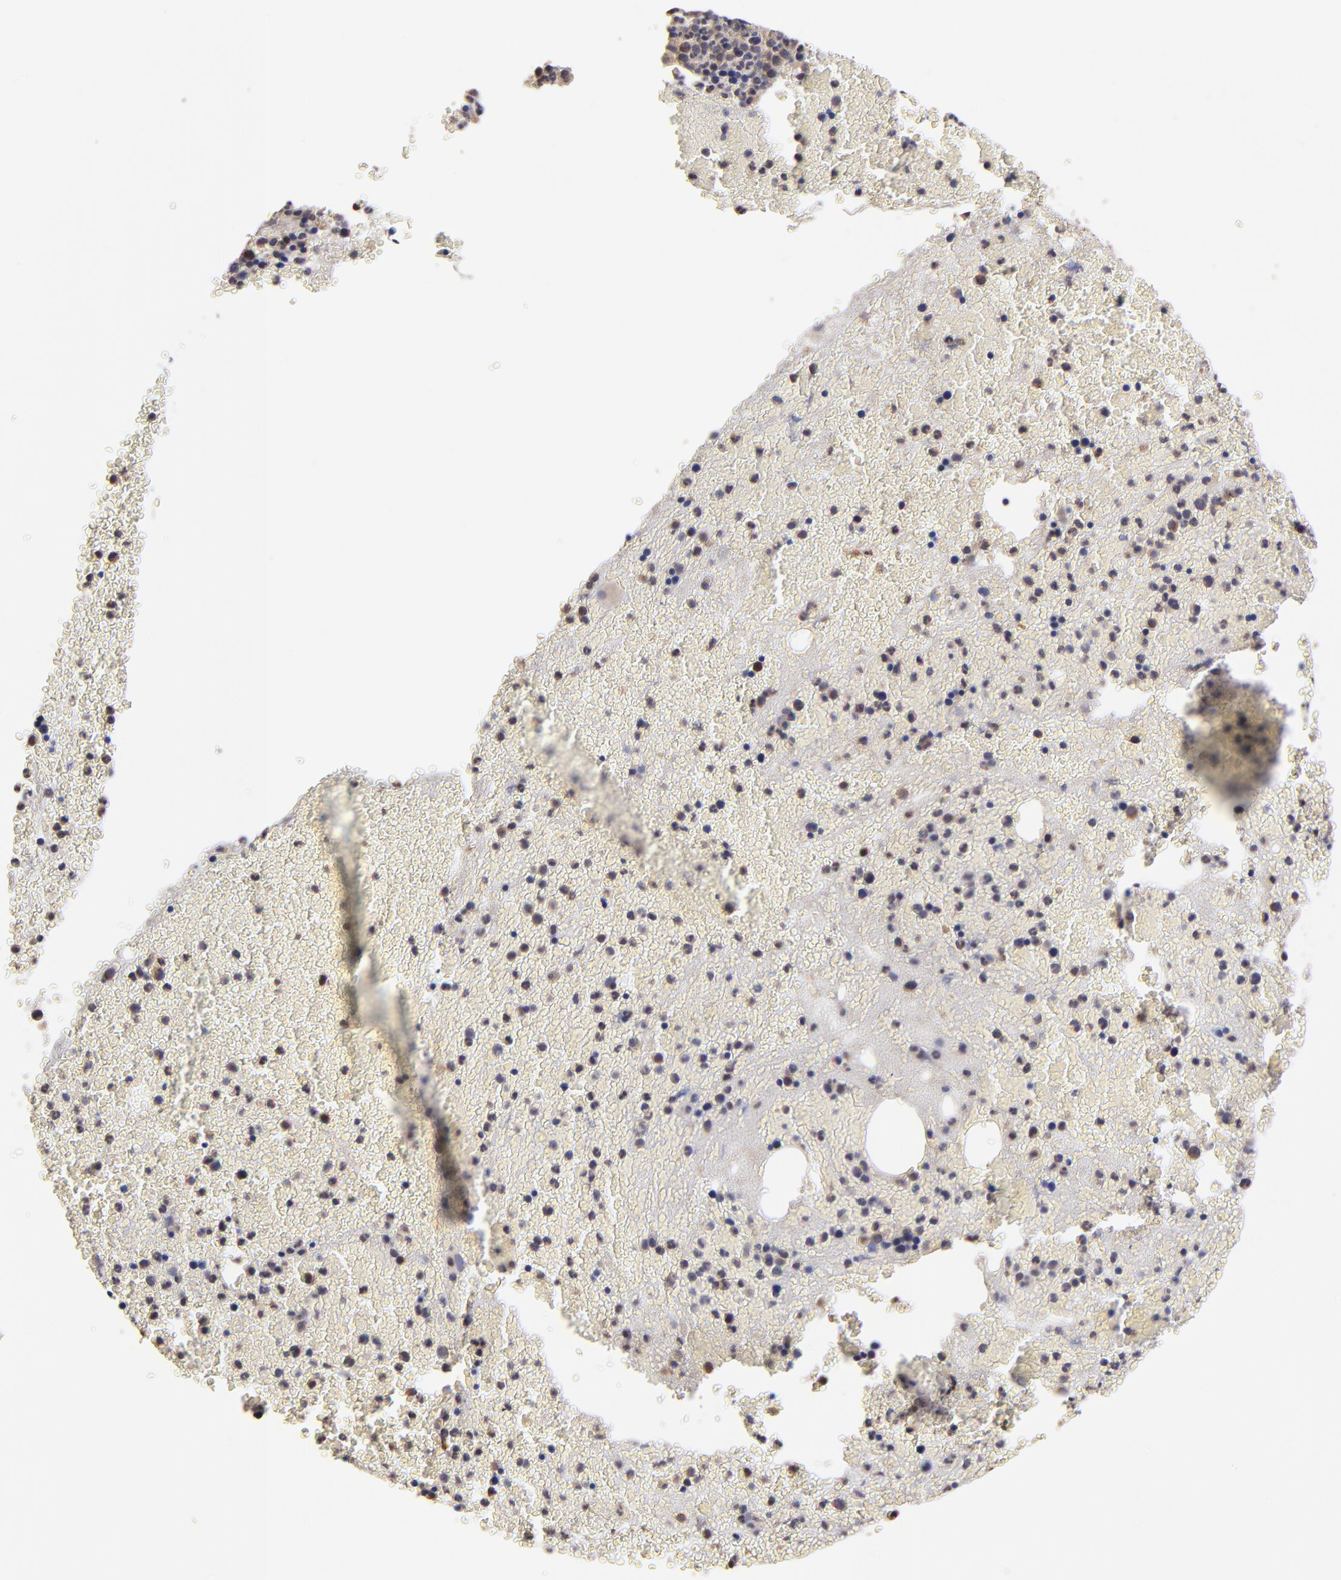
{"staining": {"intensity": "weak", "quantity": "<25%", "location": "nuclear"}, "tissue": "bone marrow", "cell_type": "Hematopoietic cells", "image_type": "normal", "snomed": [{"axis": "morphology", "description": "Normal tissue, NOS"}, {"axis": "topography", "description": "Bone marrow"}], "caption": "Immunohistochemistry (IHC) photomicrograph of benign human bone marrow stained for a protein (brown), which shows no expression in hematopoietic cells. (DAB IHC with hematoxylin counter stain).", "gene": "BAIAP2L2", "patient": {"sex": "female", "age": 53}}